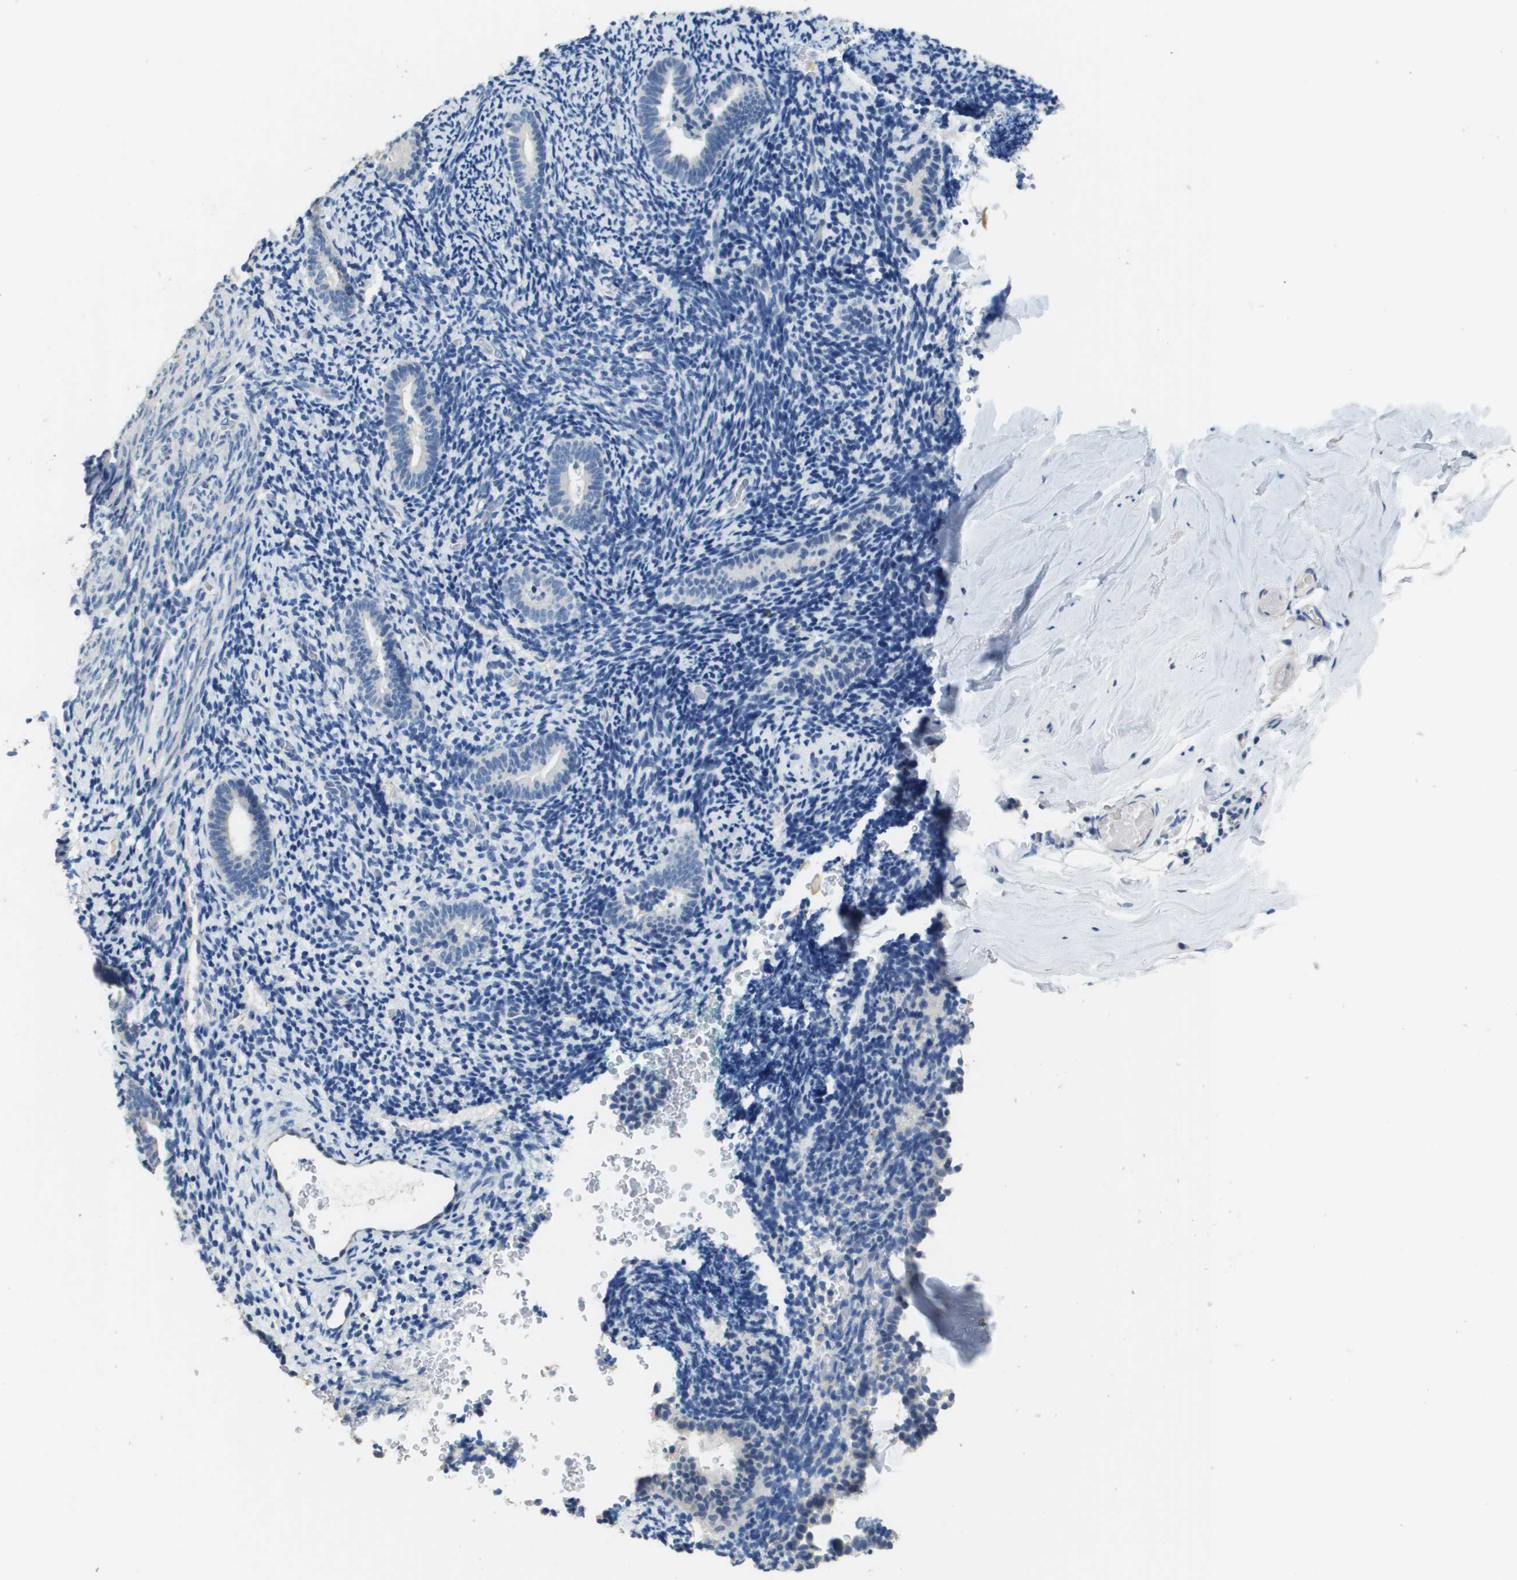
{"staining": {"intensity": "negative", "quantity": "none", "location": "none"}, "tissue": "endometrium", "cell_type": "Cells in endometrial stroma", "image_type": "normal", "snomed": [{"axis": "morphology", "description": "Normal tissue, NOS"}, {"axis": "topography", "description": "Endometrium"}], "caption": "Cells in endometrial stroma show no significant positivity in benign endometrium. (DAB (3,3'-diaminobenzidine) immunohistochemistry (IHC), high magnification).", "gene": "MT3", "patient": {"sex": "female", "age": 51}}